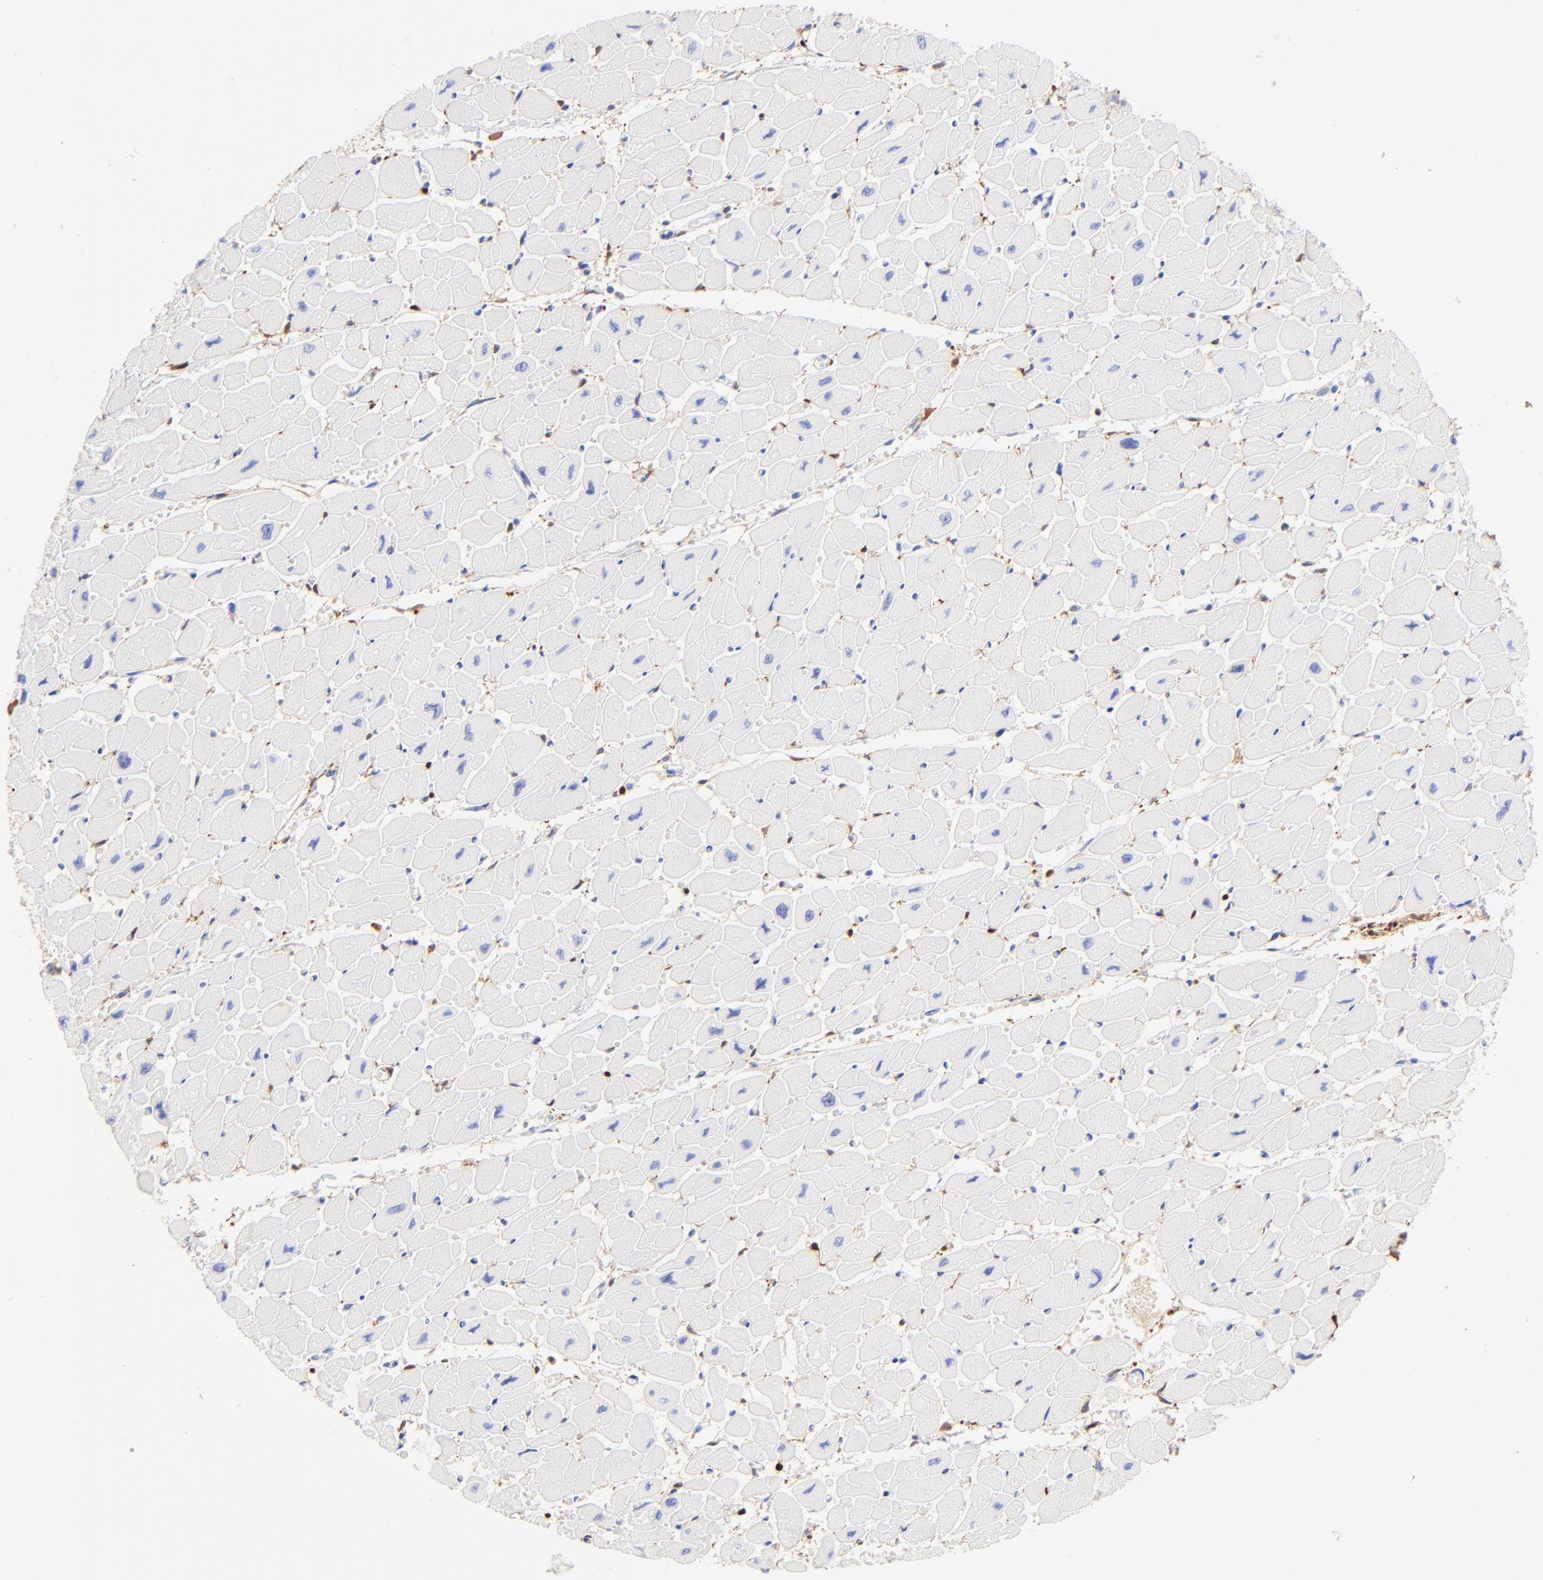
{"staining": {"intensity": "negative", "quantity": "none", "location": "none"}, "tissue": "heart muscle", "cell_type": "Cardiomyocytes", "image_type": "normal", "snomed": [{"axis": "morphology", "description": "Normal tissue, NOS"}, {"axis": "topography", "description": "Heart"}], "caption": "Cardiomyocytes show no significant expression in normal heart muscle. (Immunohistochemistry, brightfield microscopy, high magnification).", "gene": "ALDH1A1", "patient": {"sex": "female", "age": 54}}